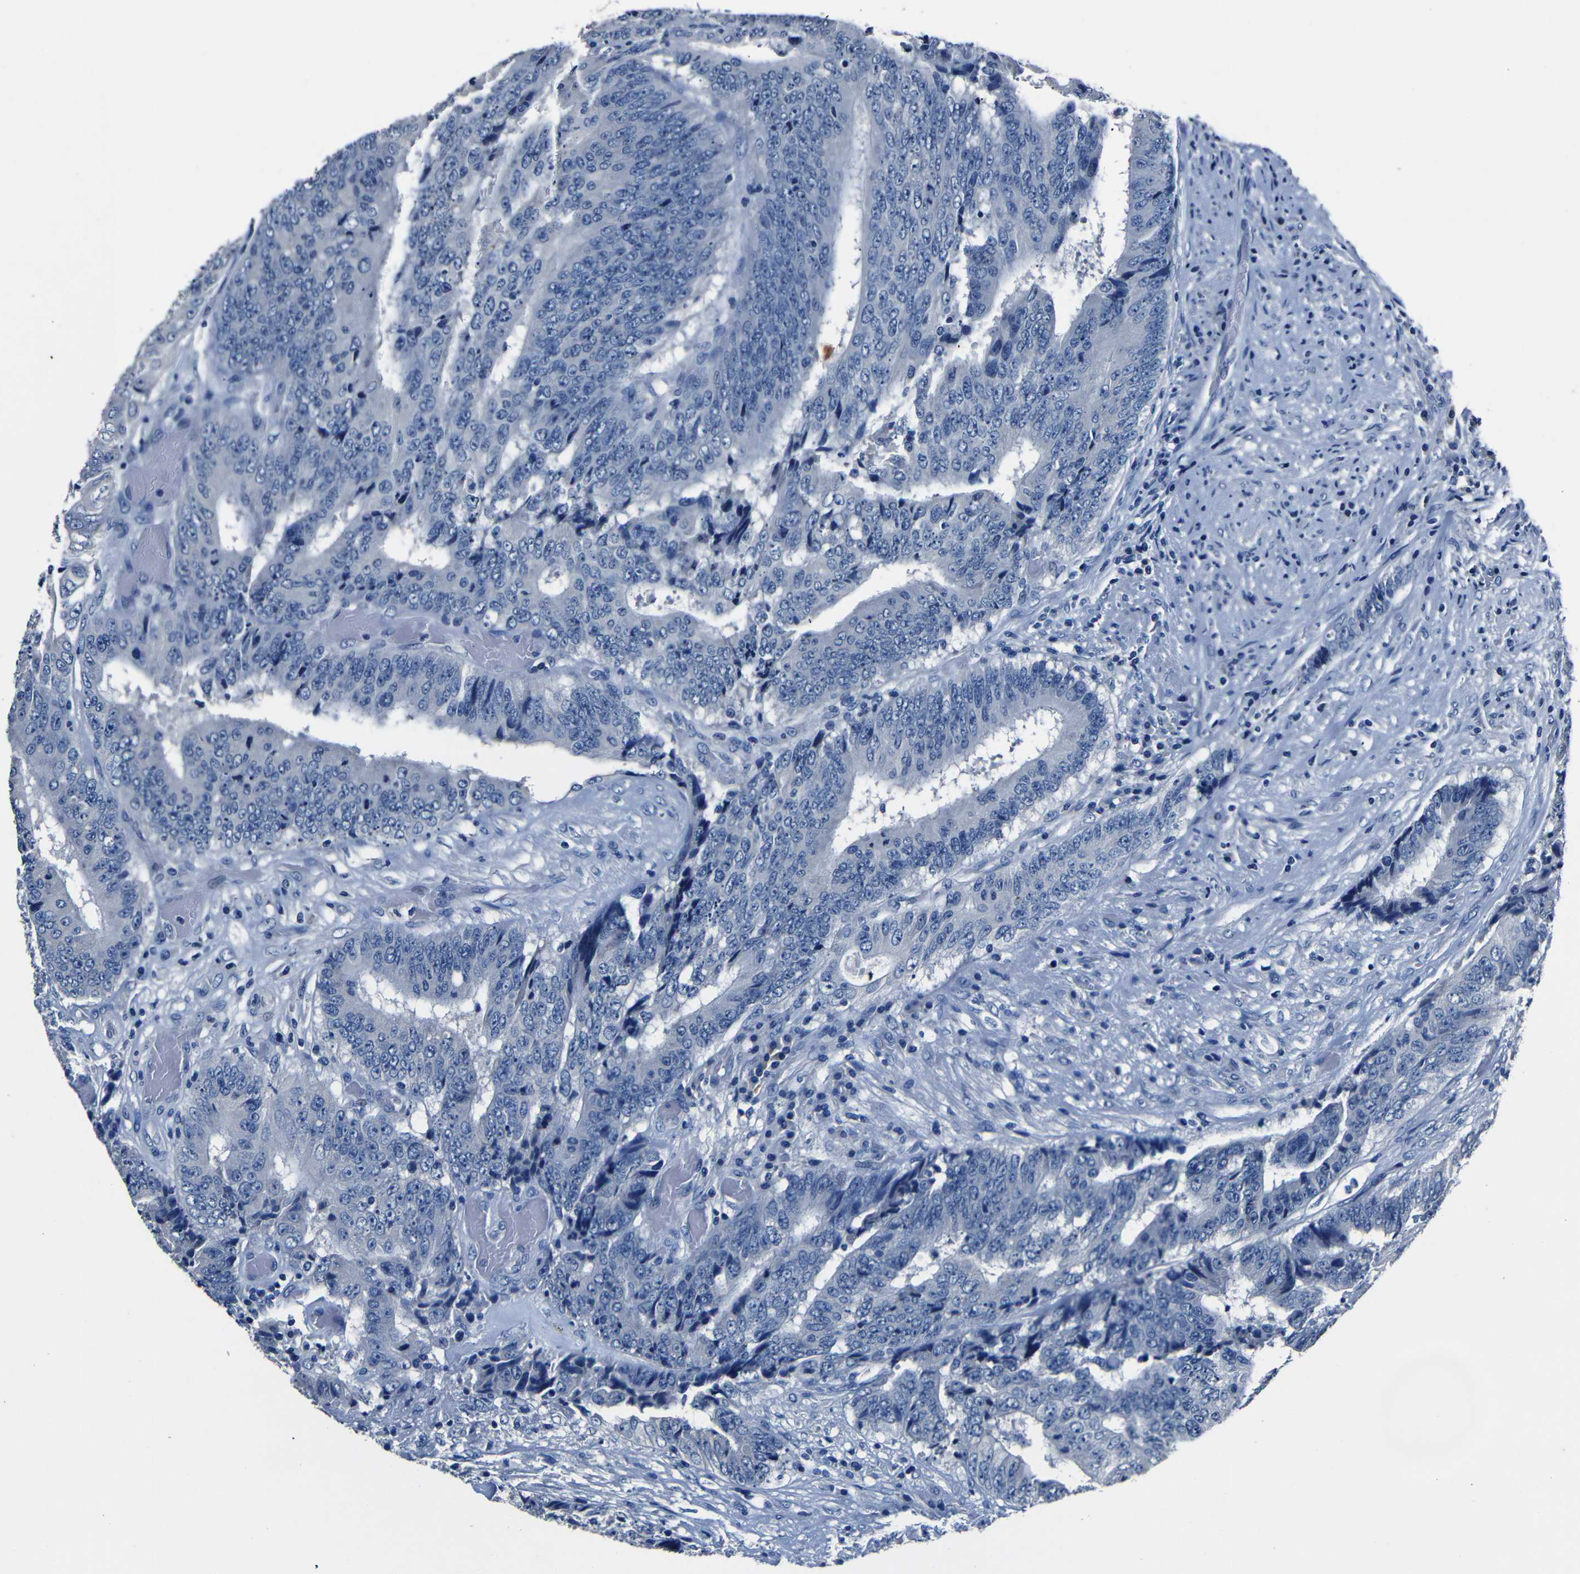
{"staining": {"intensity": "negative", "quantity": "none", "location": "none"}, "tissue": "colorectal cancer", "cell_type": "Tumor cells", "image_type": "cancer", "snomed": [{"axis": "morphology", "description": "Adenocarcinoma, NOS"}, {"axis": "topography", "description": "Rectum"}], "caption": "Immunohistochemistry image of human colorectal cancer (adenocarcinoma) stained for a protein (brown), which displays no positivity in tumor cells.", "gene": "NCMAP", "patient": {"sex": "male", "age": 72}}